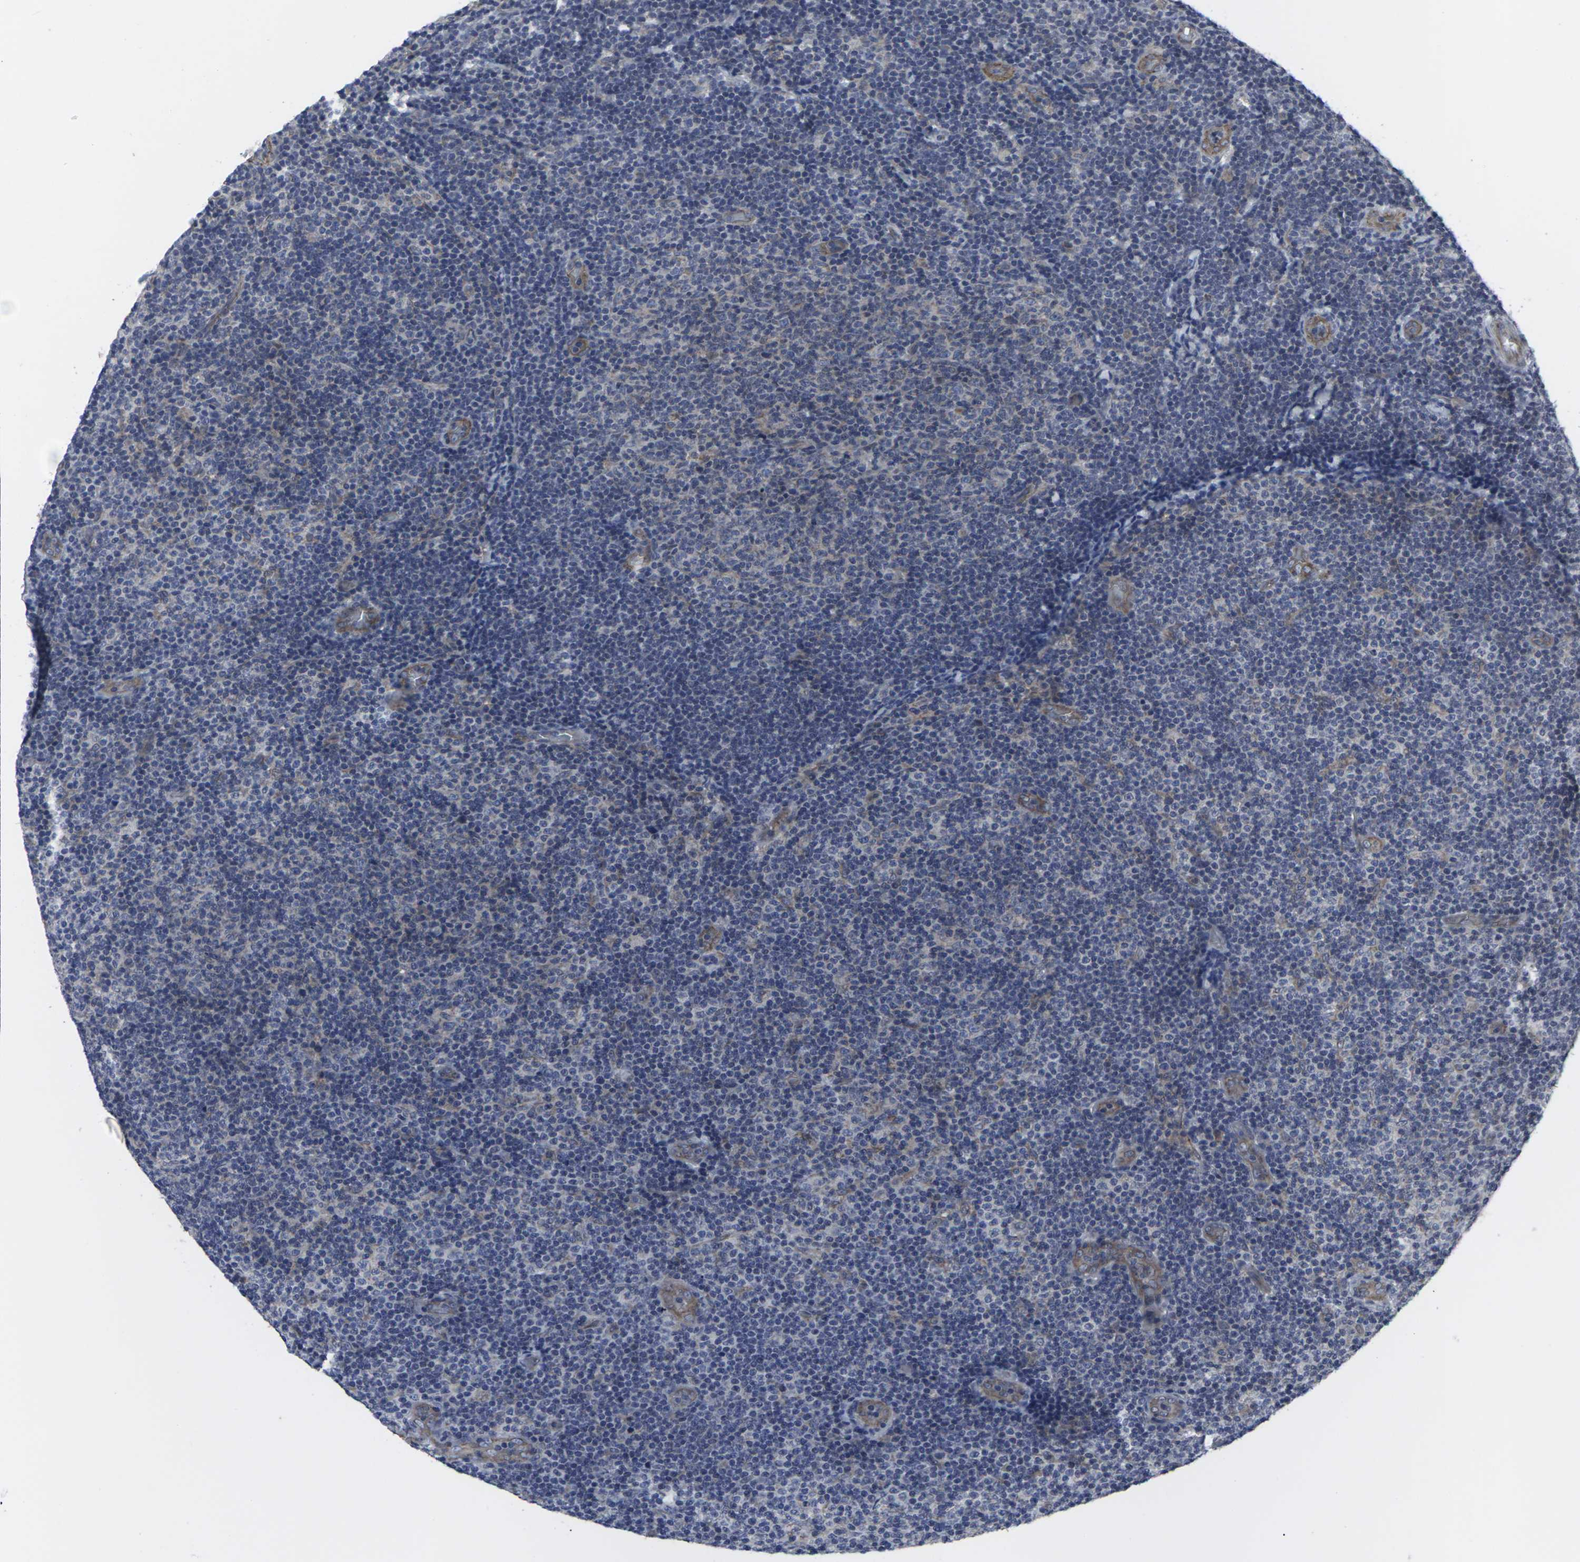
{"staining": {"intensity": "negative", "quantity": "none", "location": "none"}, "tissue": "lymphoma", "cell_type": "Tumor cells", "image_type": "cancer", "snomed": [{"axis": "morphology", "description": "Malignant lymphoma, non-Hodgkin's type, Low grade"}, {"axis": "topography", "description": "Lymph node"}], "caption": "Human malignant lymphoma, non-Hodgkin's type (low-grade) stained for a protein using immunohistochemistry (IHC) demonstrates no expression in tumor cells.", "gene": "MAPKAPK2", "patient": {"sex": "male", "age": 83}}